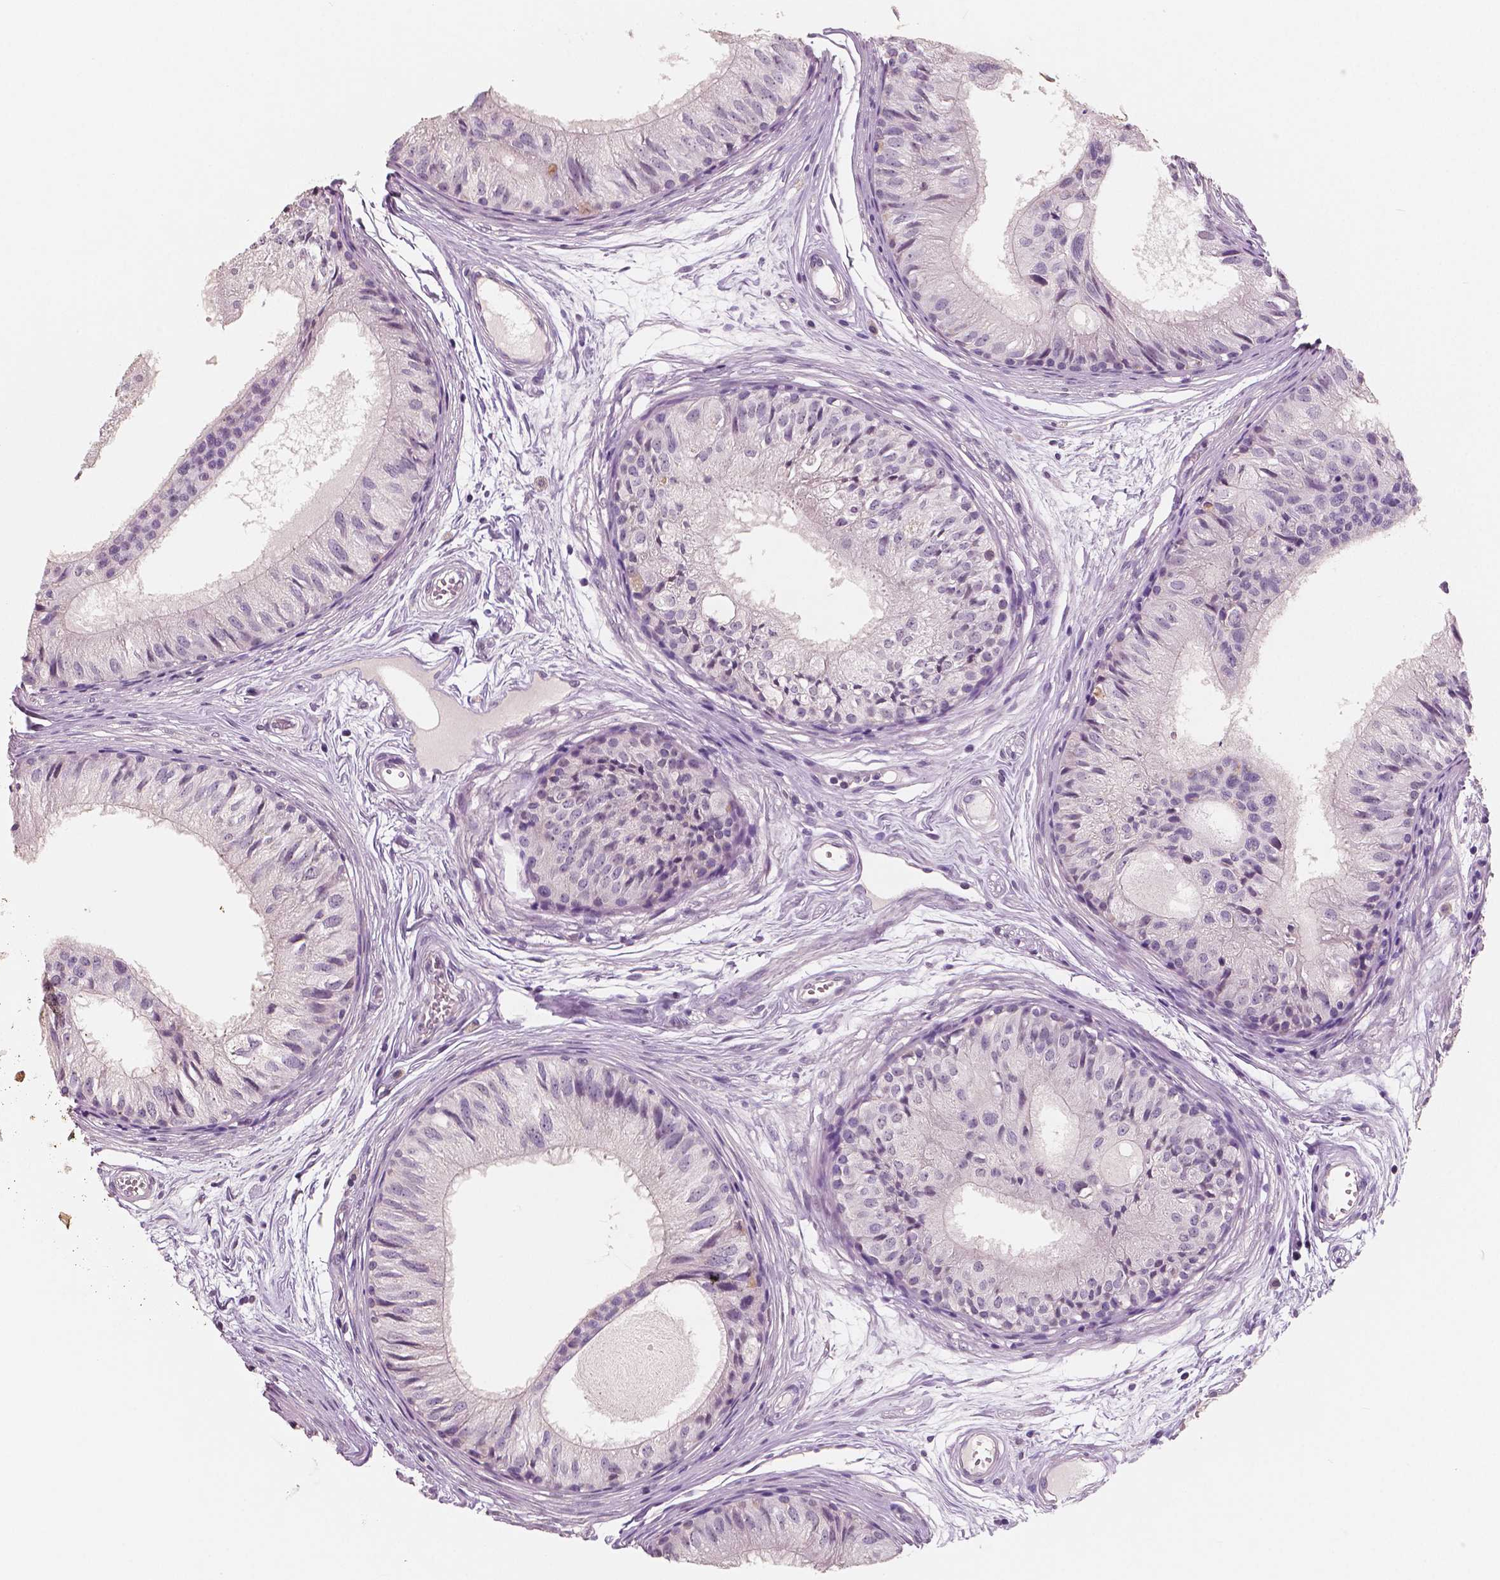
{"staining": {"intensity": "negative", "quantity": "none", "location": "none"}, "tissue": "epididymis", "cell_type": "Glandular cells", "image_type": "normal", "snomed": [{"axis": "morphology", "description": "Normal tissue, NOS"}, {"axis": "topography", "description": "Epididymis"}], "caption": "IHC micrograph of unremarkable epididymis: epididymis stained with DAB (3,3'-diaminobenzidine) reveals no significant protein expression in glandular cells.", "gene": "RNASE7", "patient": {"sex": "male", "age": 25}}